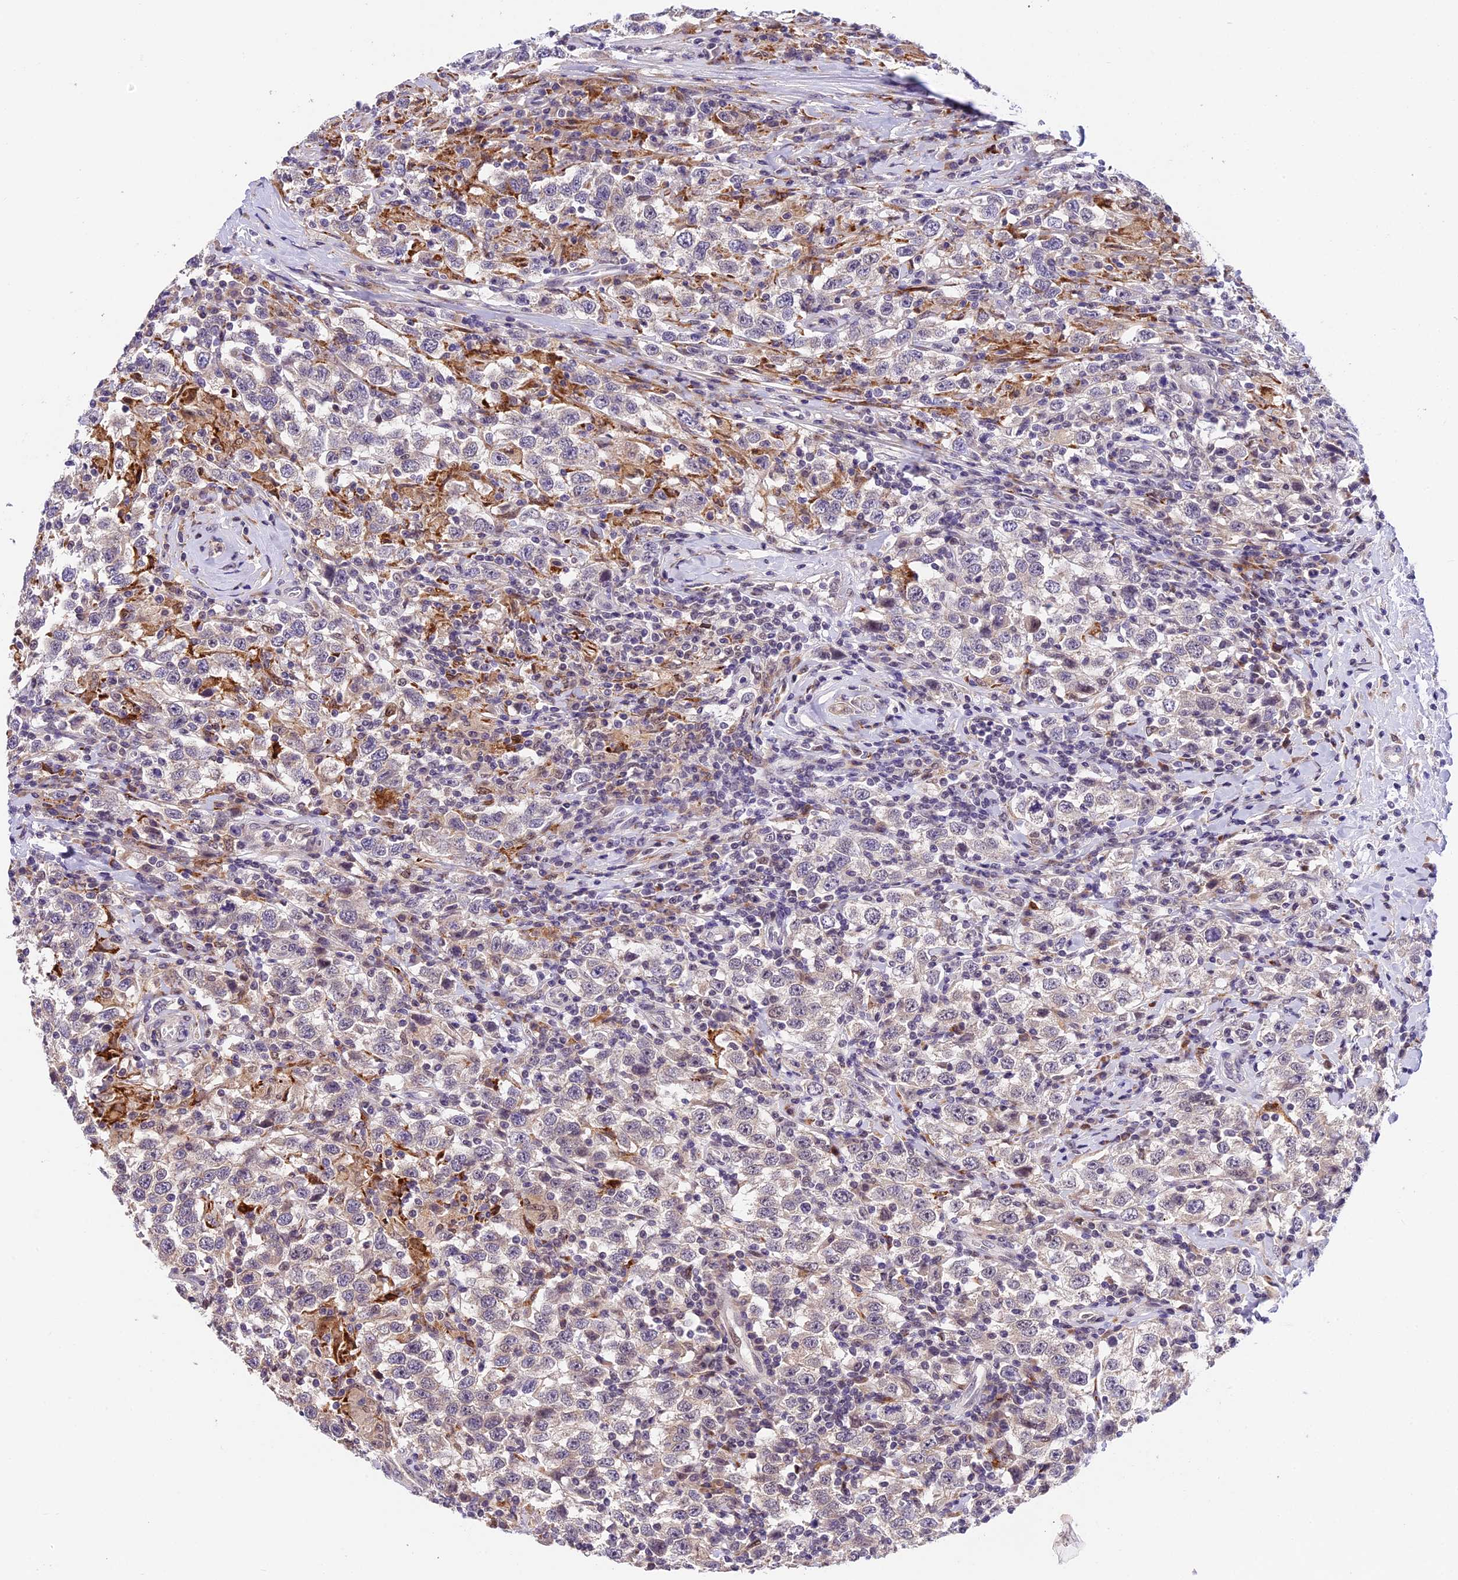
{"staining": {"intensity": "negative", "quantity": "none", "location": "none"}, "tissue": "testis cancer", "cell_type": "Tumor cells", "image_type": "cancer", "snomed": [{"axis": "morphology", "description": "Seminoma, NOS"}, {"axis": "topography", "description": "Testis"}], "caption": "Immunohistochemical staining of testis cancer (seminoma) shows no significant expression in tumor cells.", "gene": "FBXO45", "patient": {"sex": "male", "age": 41}}